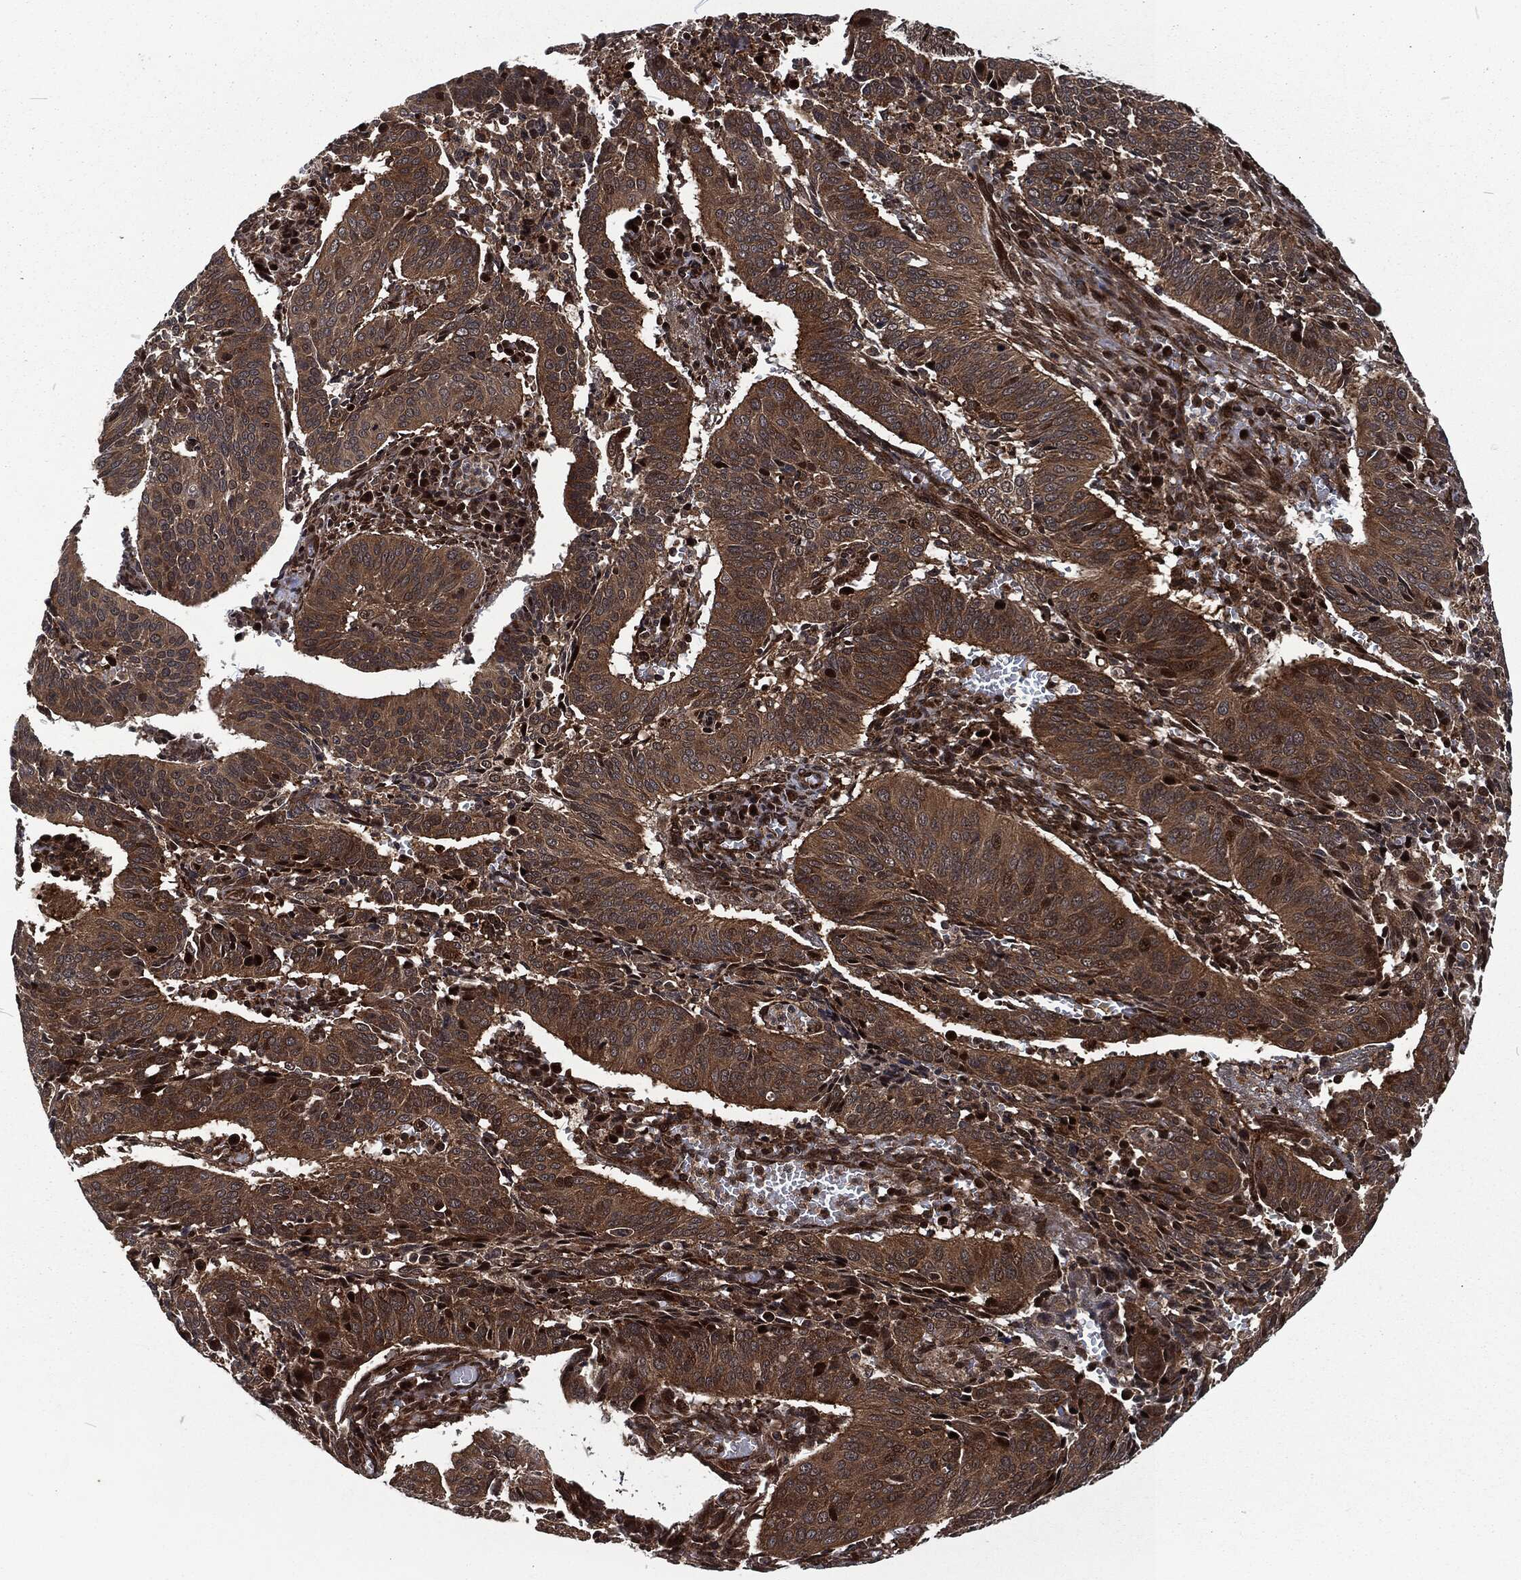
{"staining": {"intensity": "moderate", "quantity": ">75%", "location": "cytoplasmic/membranous"}, "tissue": "cervical cancer", "cell_type": "Tumor cells", "image_type": "cancer", "snomed": [{"axis": "morphology", "description": "Normal tissue, NOS"}, {"axis": "morphology", "description": "Squamous cell carcinoma, NOS"}, {"axis": "topography", "description": "Cervix"}], "caption": "There is medium levels of moderate cytoplasmic/membranous positivity in tumor cells of cervical squamous cell carcinoma, as demonstrated by immunohistochemical staining (brown color).", "gene": "CMPK2", "patient": {"sex": "female", "age": 39}}